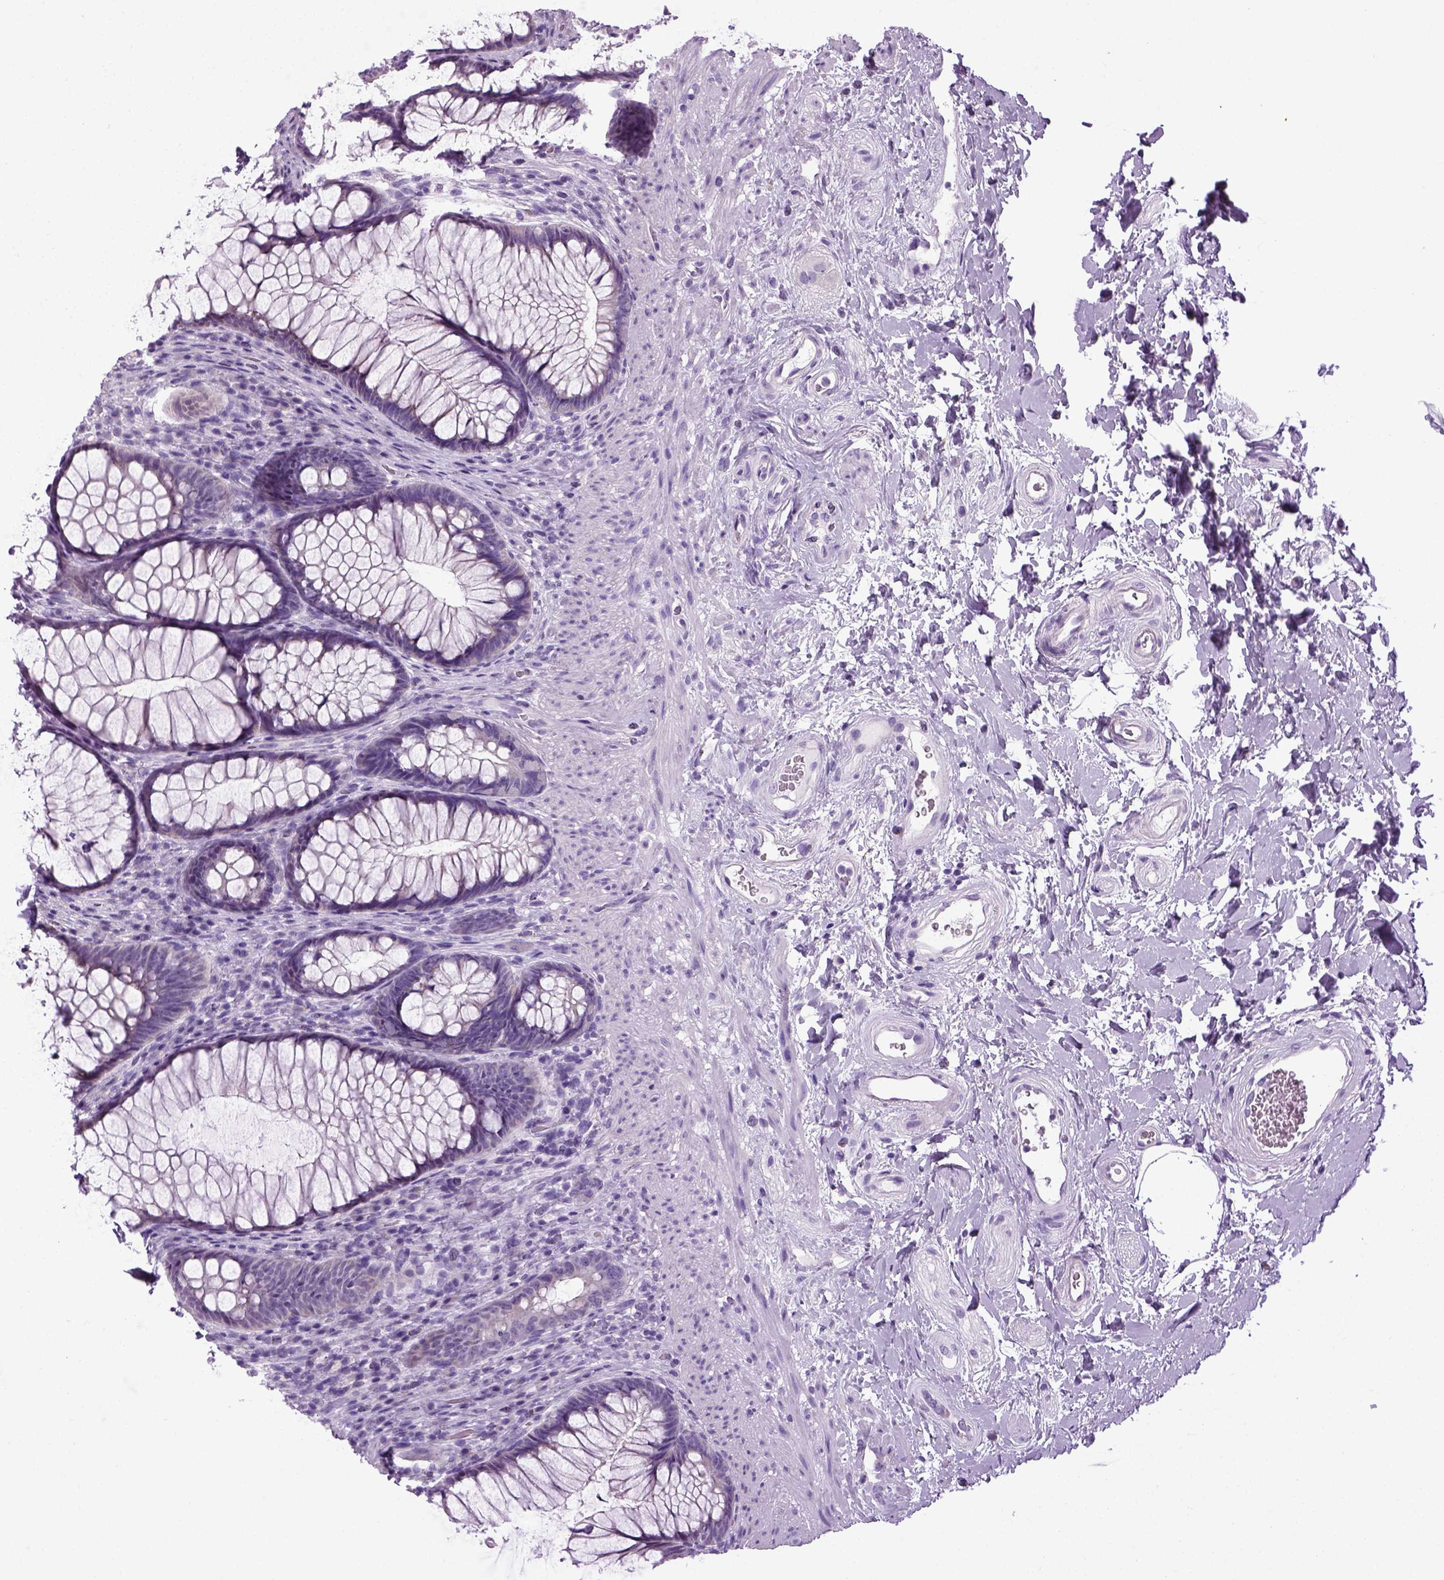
{"staining": {"intensity": "negative", "quantity": "none", "location": "none"}, "tissue": "rectum", "cell_type": "Glandular cells", "image_type": "normal", "snomed": [{"axis": "morphology", "description": "Normal tissue, NOS"}, {"axis": "topography", "description": "Smooth muscle"}, {"axis": "topography", "description": "Rectum"}], "caption": "Immunohistochemistry (IHC) image of benign rectum: rectum stained with DAB (3,3'-diaminobenzidine) demonstrates no significant protein expression in glandular cells.", "gene": "HMCN2", "patient": {"sex": "male", "age": 53}}